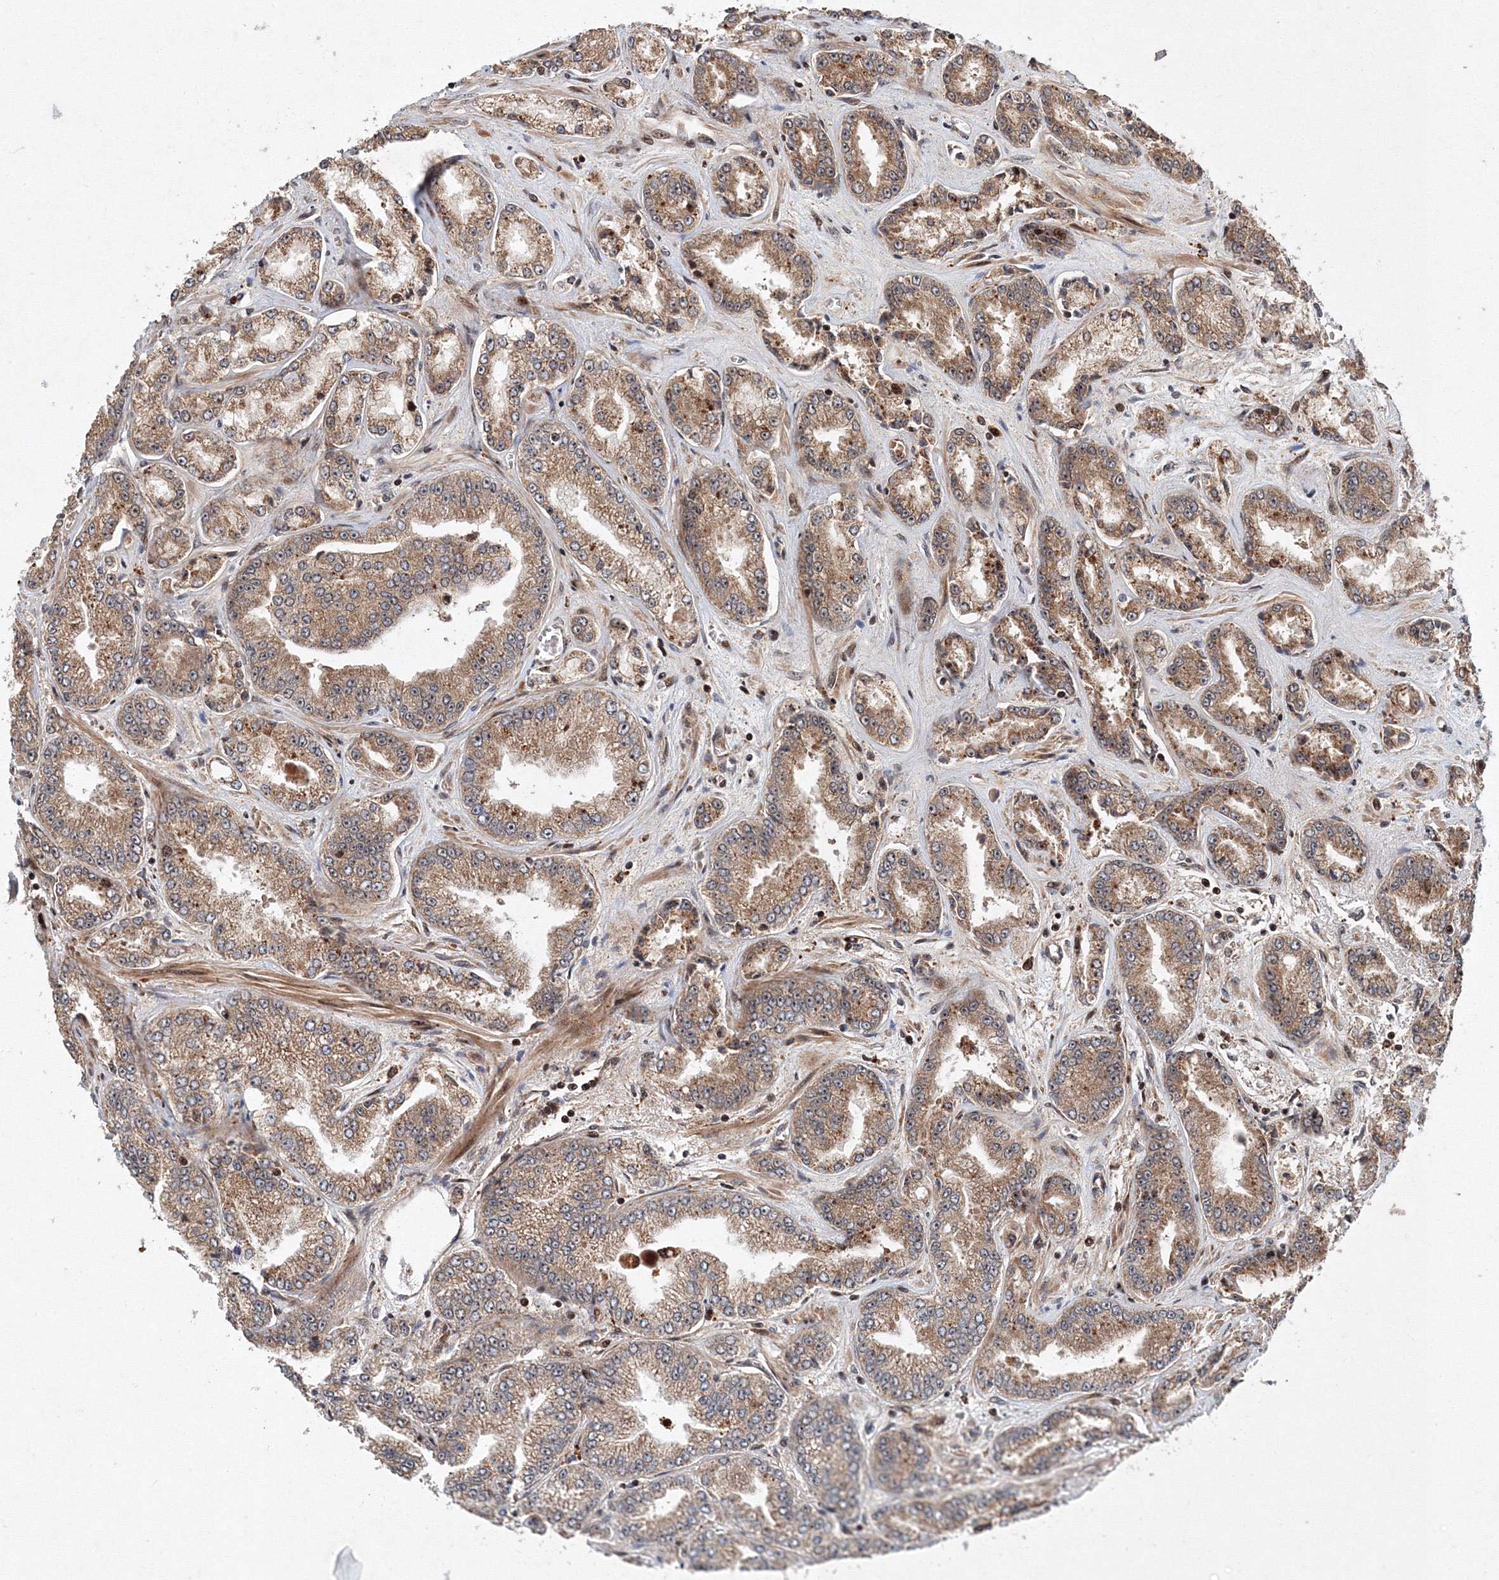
{"staining": {"intensity": "moderate", "quantity": ">75%", "location": "cytoplasmic/membranous"}, "tissue": "prostate cancer", "cell_type": "Tumor cells", "image_type": "cancer", "snomed": [{"axis": "morphology", "description": "Adenocarcinoma, High grade"}, {"axis": "topography", "description": "Prostate"}], "caption": "A high-resolution micrograph shows immunohistochemistry (IHC) staining of prostate cancer (adenocarcinoma (high-grade)), which exhibits moderate cytoplasmic/membranous positivity in approximately >75% of tumor cells.", "gene": "ANKAR", "patient": {"sex": "male", "age": 71}}